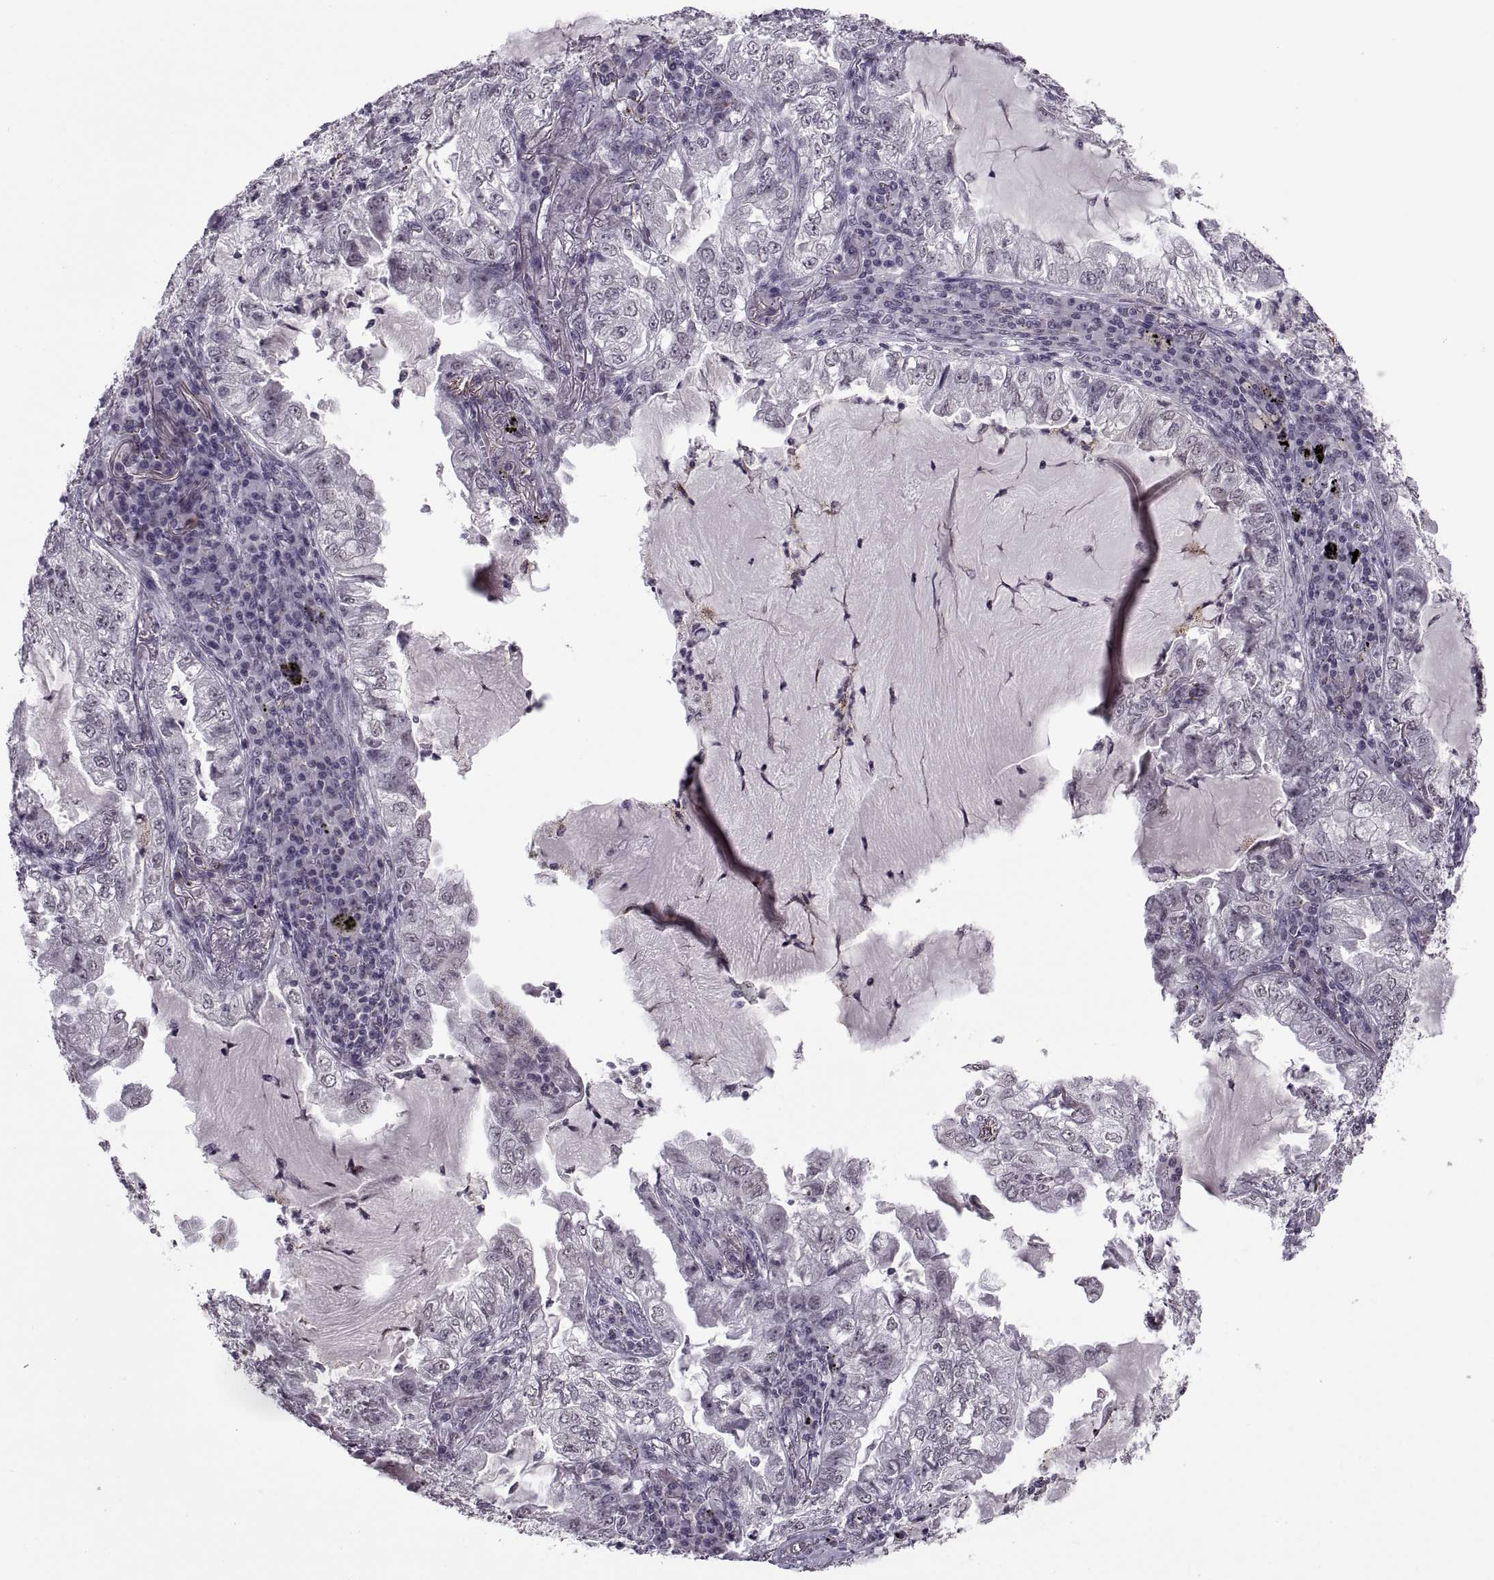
{"staining": {"intensity": "negative", "quantity": "none", "location": "none"}, "tissue": "lung cancer", "cell_type": "Tumor cells", "image_type": "cancer", "snomed": [{"axis": "morphology", "description": "Adenocarcinoma, NOS"}, {"axis": "topography", "description": "Lung"}], "caption": "IHC image of neoplastic tissue: human lung cancer (adenocarcinoma) stained with DAB exhibits no significant protein positivity in tumor cells.", "gene": "OTP", "patient": {"sex": "female", "age": 73}}